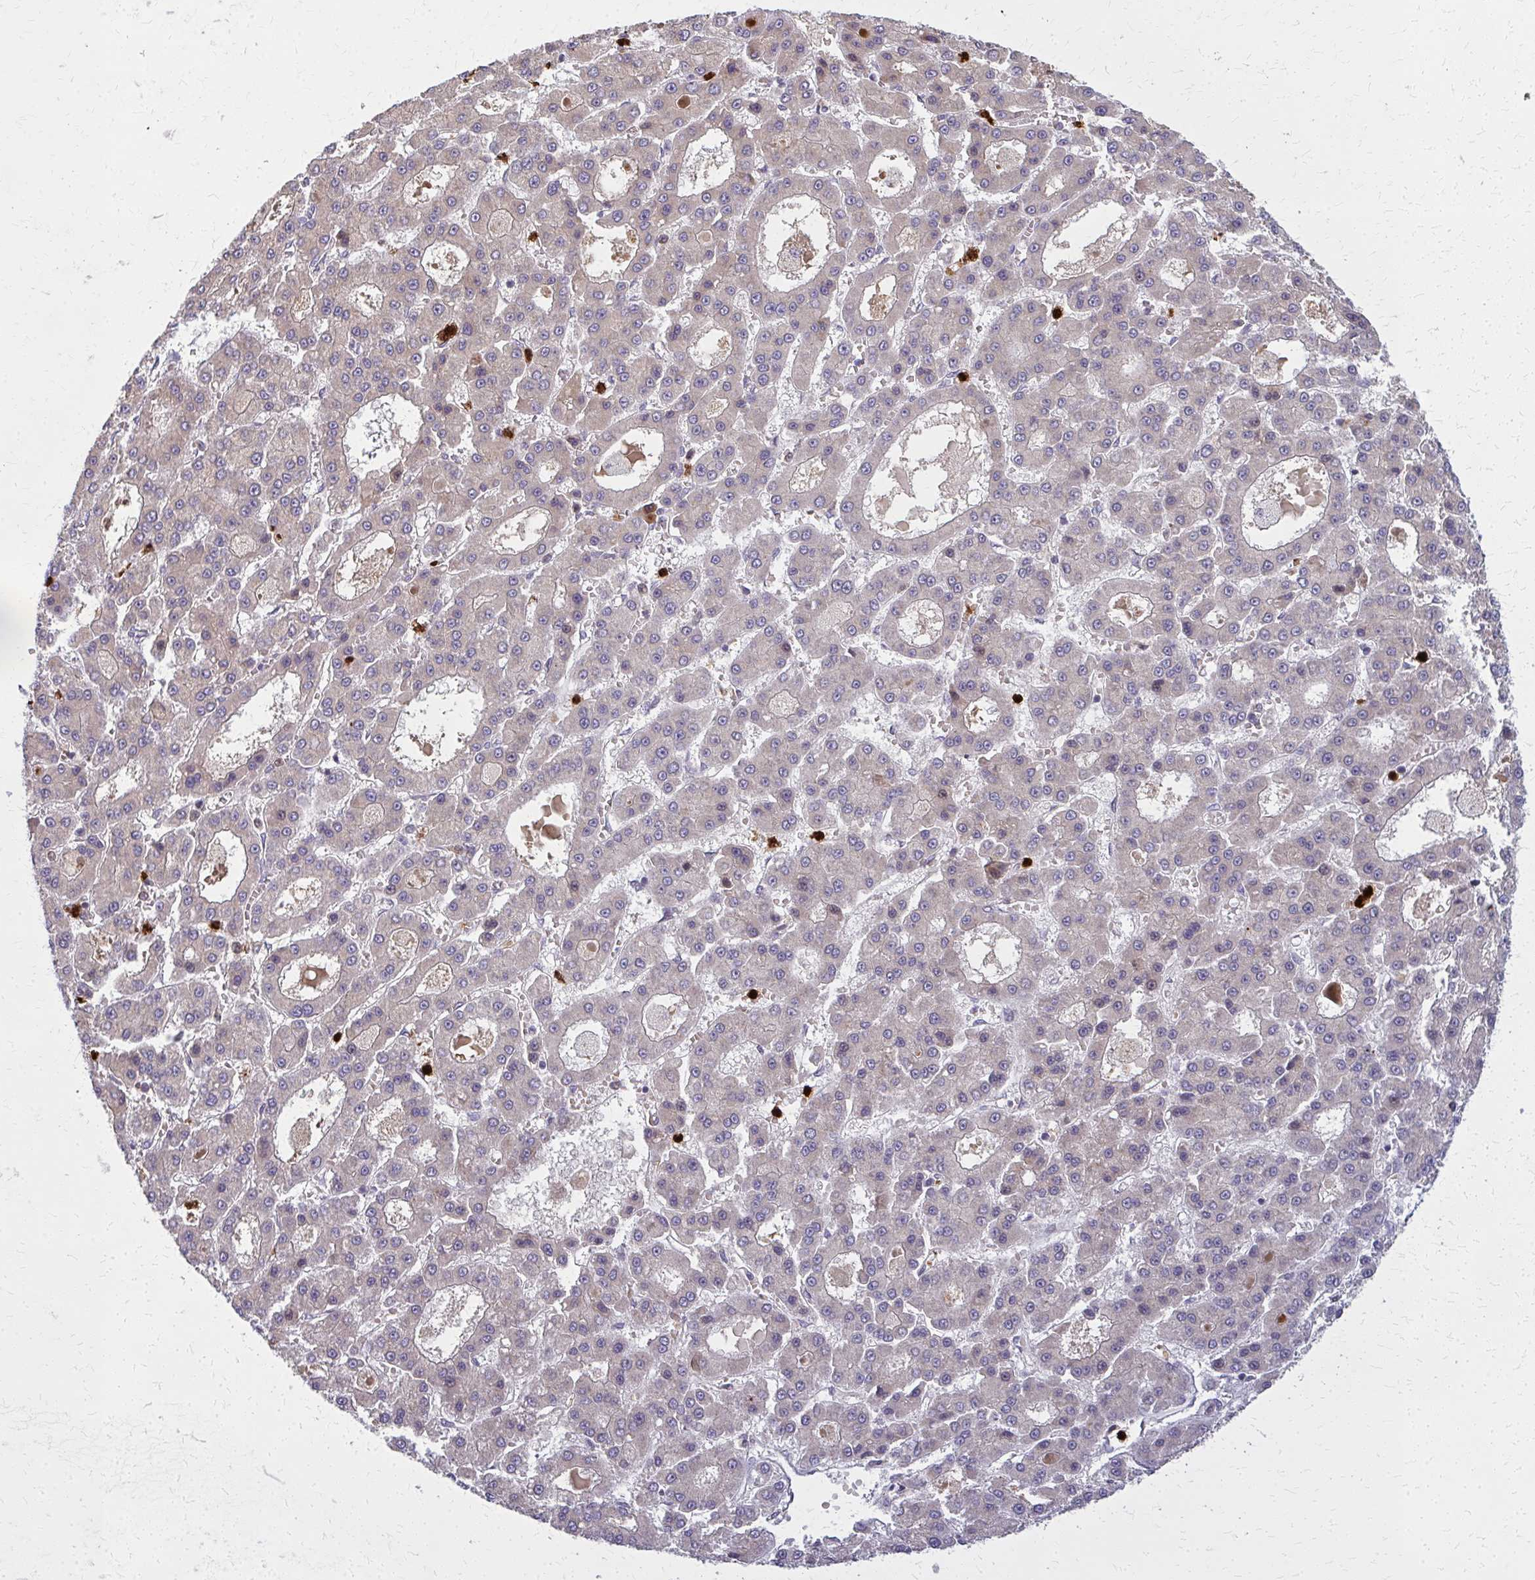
{"staining": {"intensity": "negative", "quantity": "none", "location": "none"}, "tissue": "liver cancer", "cell_type": "Tumor cells", "image_type": "cancer", "snomed": [{"axis": "morphology", "description": "Carcinoma, Hepatocellular, NOS"}, {"axis": "topography", "description": "Liver"}], "caption": "Protein analysis of liver cancer (hepatocellular carcinoma) reveals no significant positivity in tumor cells.", "gene": "MCCC1", "patient": {"sex": "male", "age": 70}}